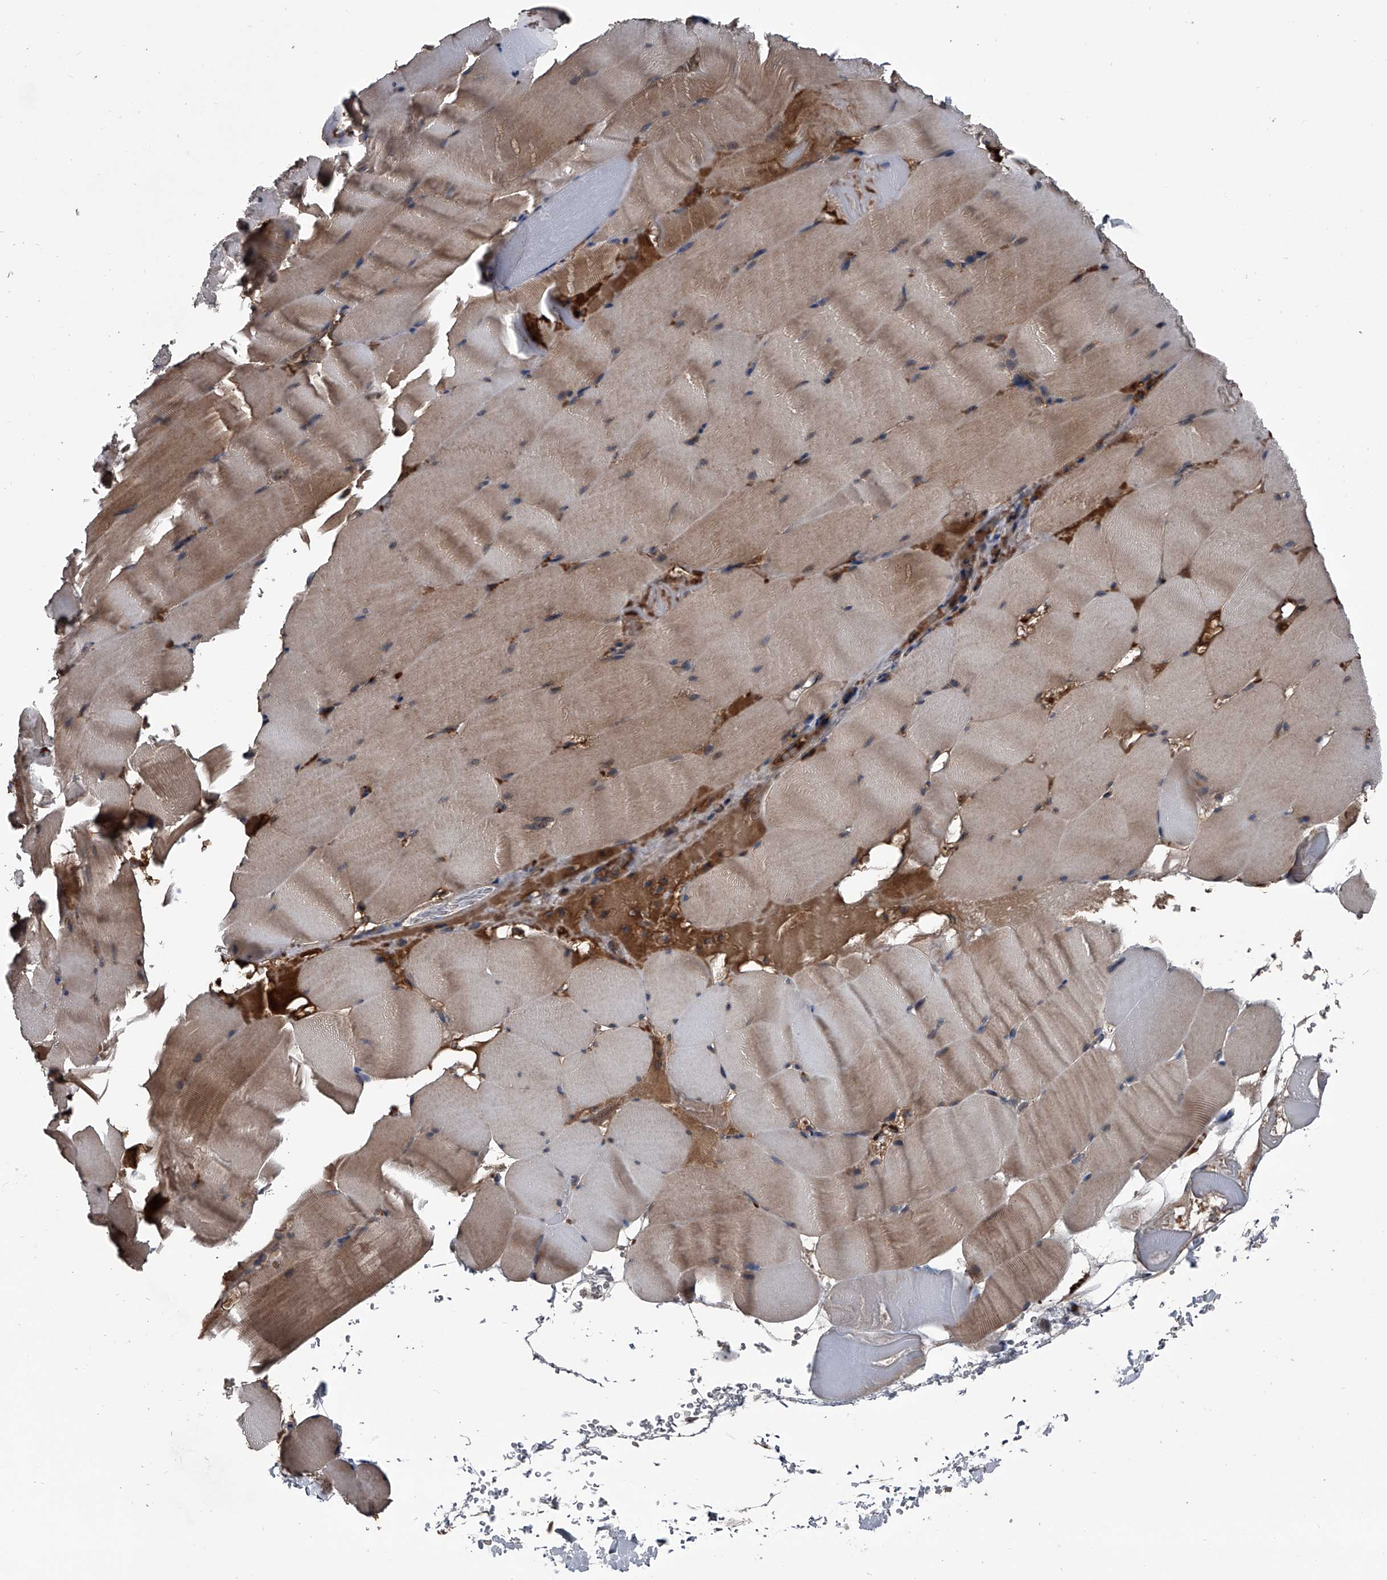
{"staining": {"intensity": "moderate", "quantity": ">75%", "location": "cytoplasmic/membranous"}, "tissue": "skeletal muscle", "cell_type": "Myocytes", "image_type": "normal", "snomed": [{"axis": "morphology", "description": "Normal tissue, NOS"}, {"axis": "topography", "description": "Skeletal muscle"}], "caption": "The immunohistochemical stain labels moderate cytoplasmic/membranous expression in myocytes of benign skeletal muscle. (IHC, brightfield microscopy, high magnification).", "gene": "KIF13A", "patient": {"sex": "male", "age": 62}}